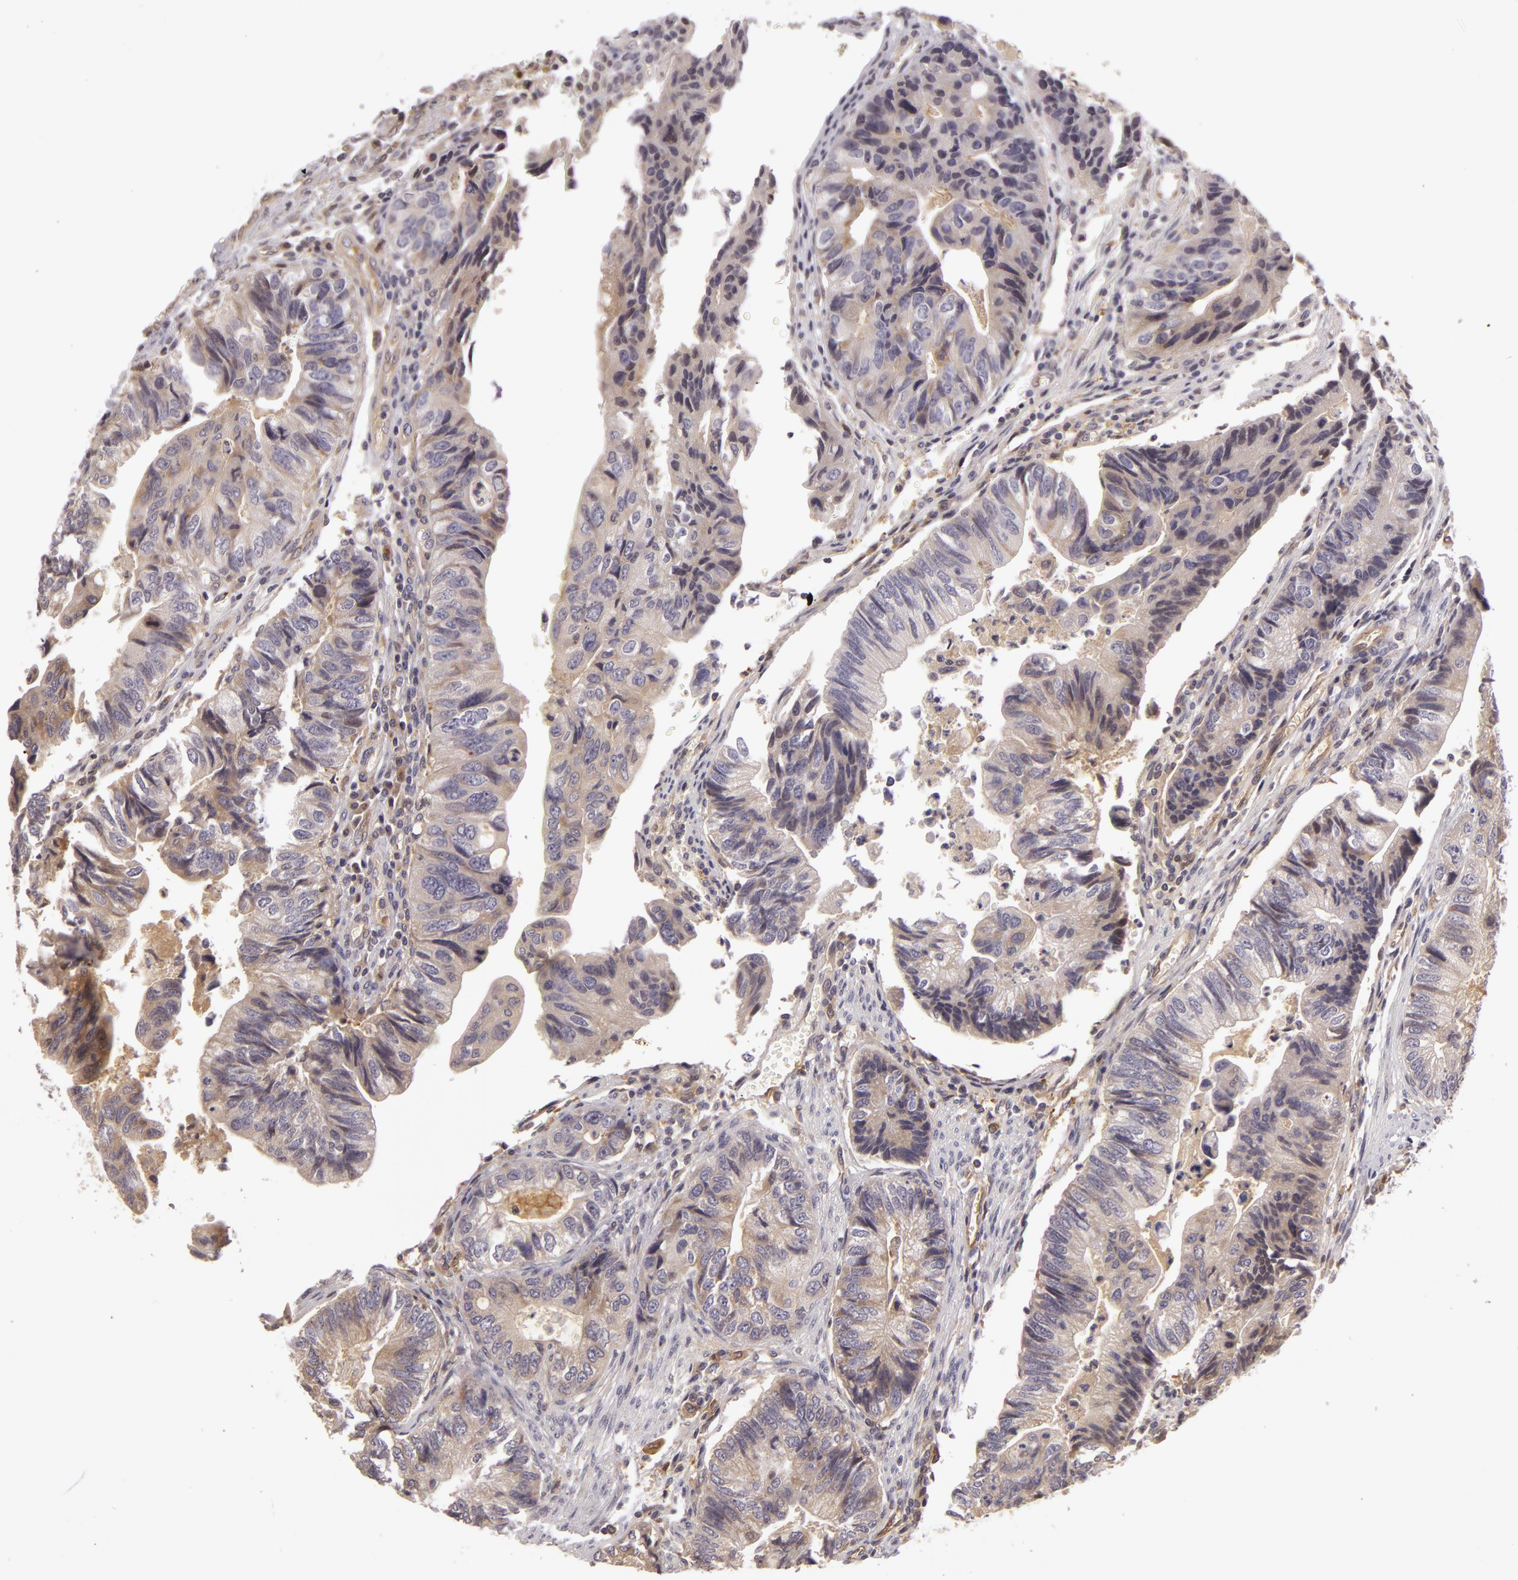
{"staining": {"intensity": "weak", "quantity": ">75%", "location": "cytoplasmic/membranous"}, "tissue": "colorectal cancer", "cell_type": "Tumor cells", "image_type": "cancer", "snomed": [{"axis": "morphology", "description": "Adenocarcinoma, NOS"}, {"axis": "topography", "description": "Colon"}], "caption": "Colorectal cancer (adenocarcinoma) stained for a protein displays weak cytoplasmic/membranous positivity in tumor cells.", "gene": "ZNF229", "patient": {"sex": "female", "age": 11}}